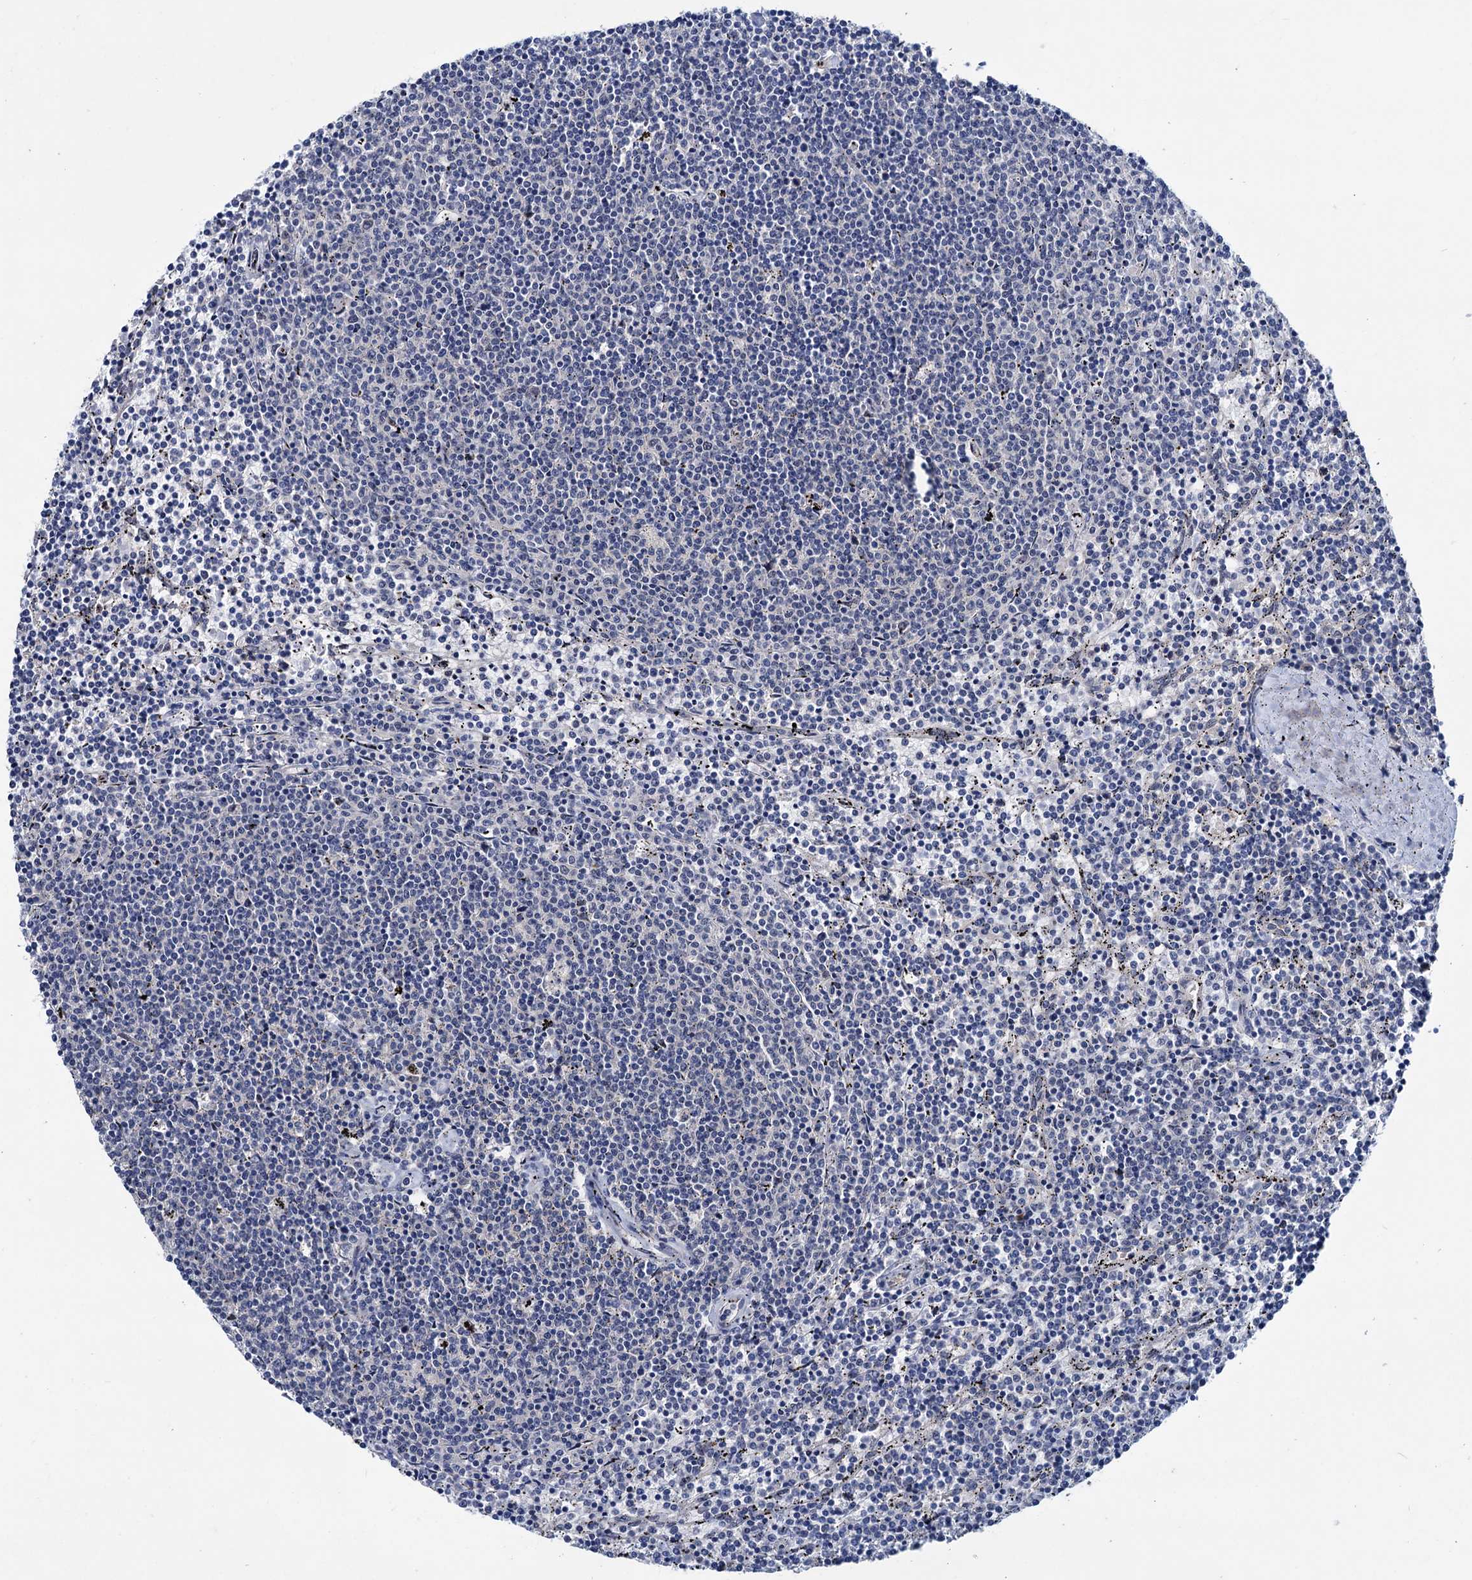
{"staining": {"intensity": "negative", "quantity": "none", "location": "none"}, "tissue": "lymphoma", "cell_type": "Tumor cells", "image_type": "cancer", "snomed": [{"axis": "morphology", "description": "Malignant lymphoma, non-Hodgkin's type, Low grade"}, {"axis": "topography", "description": "Spleen"}], "caption": "Immunohistochemistry (IHC) histopathology image of neoplastic tissue: human lymphoma stained with DAB (3,3'-diaminobenzidine) exhibits no significant protein positivity in tumor cells.", "gene": "EYA4", "patient": {"sex": "female", "age": 50}}